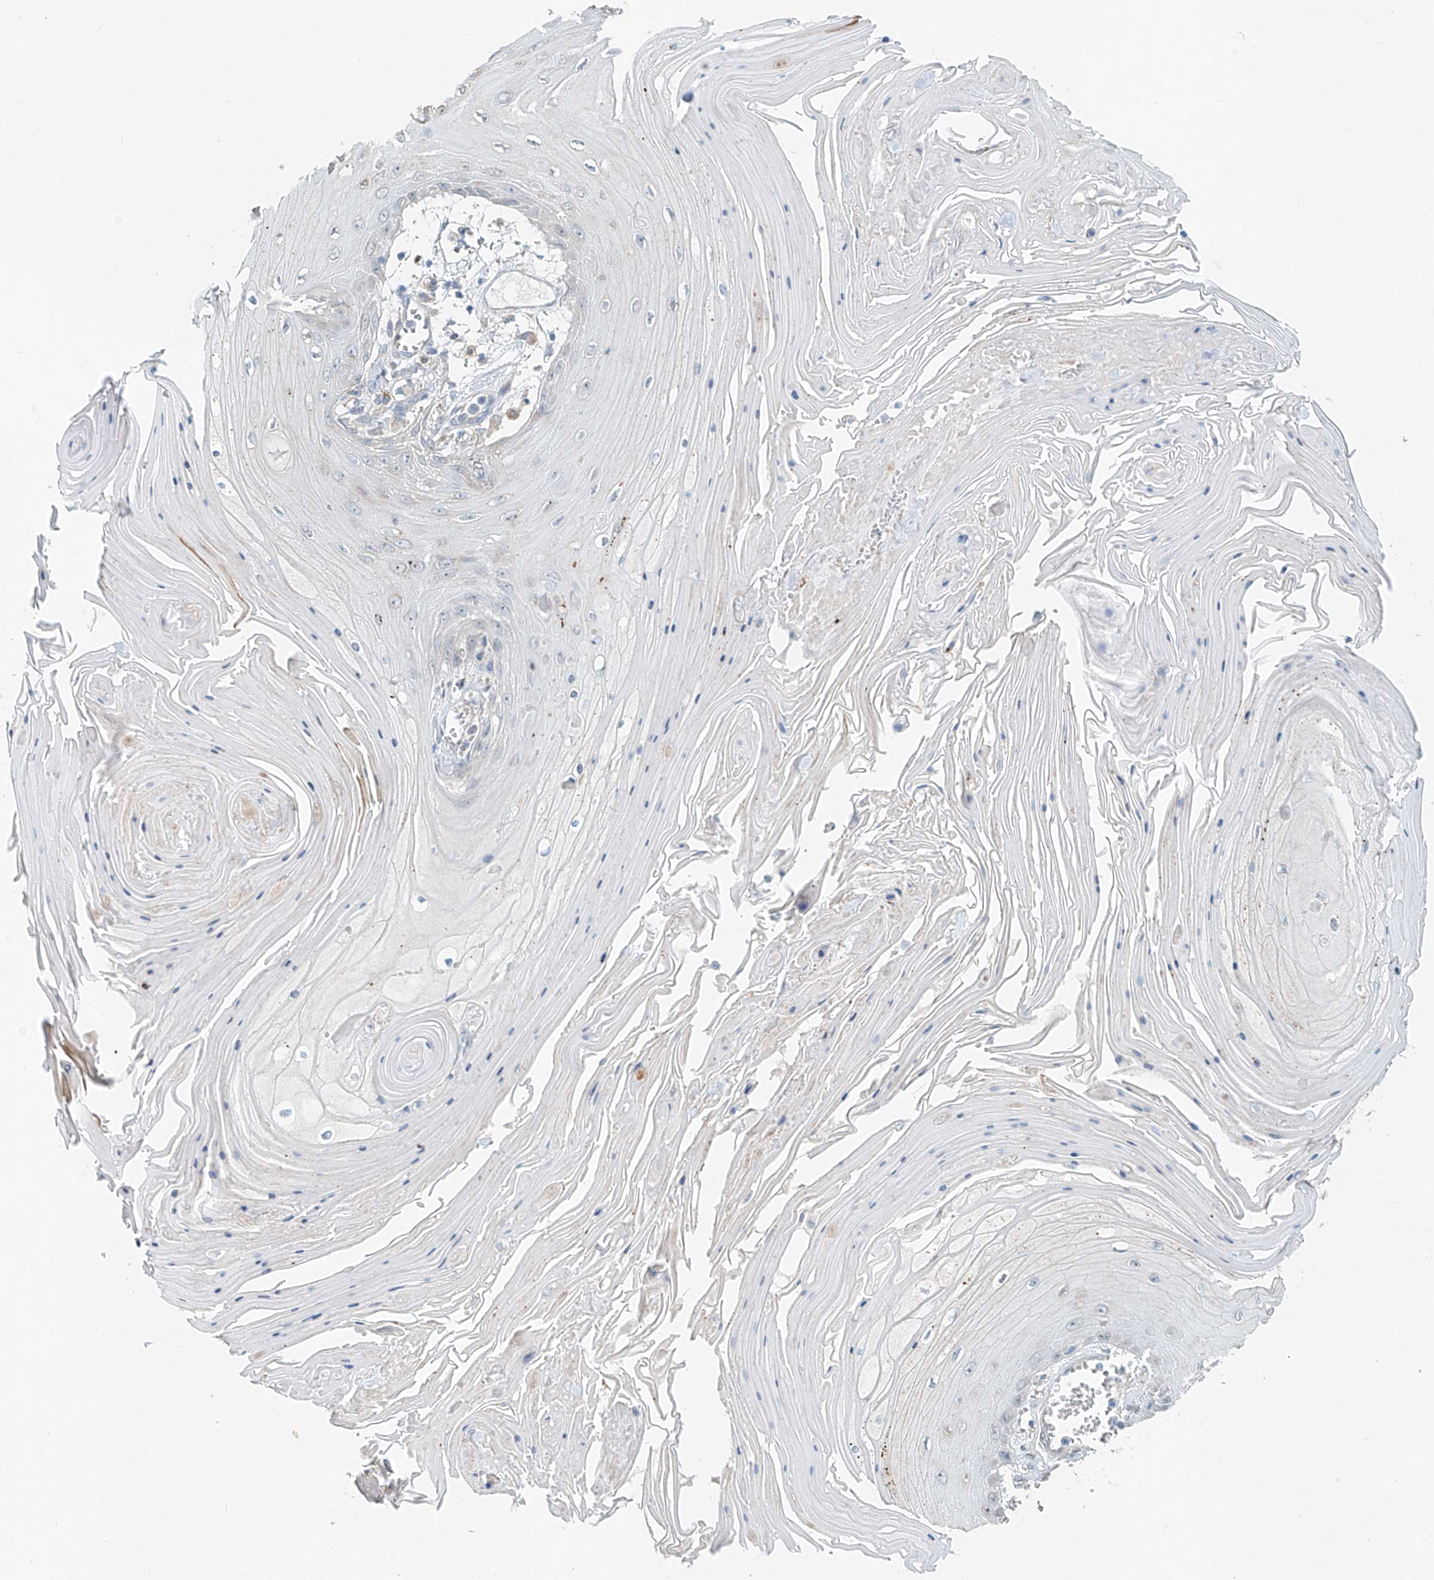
{"staining": {"intensity": "negative", "quantity": "none", "location": "none"}, "tissue": "skin cancer", "cell_type": "Tumor cells", "image_type": "cancer", "snomed": [{"axis": "morphology", "description": "Squamous cell carcinoma, NOS"}, {"axis": "topography", "description": "Skin"}], "caption": "This photomicrograph is of skin cancer (squamous cell carcinoma) stained with IHC to label a protein in brown with the nuclei are counter-stained blue. There is no expression in tumor cells.", "gene": "TRIM47", "patient": {"sex": "male", "age": 74}}